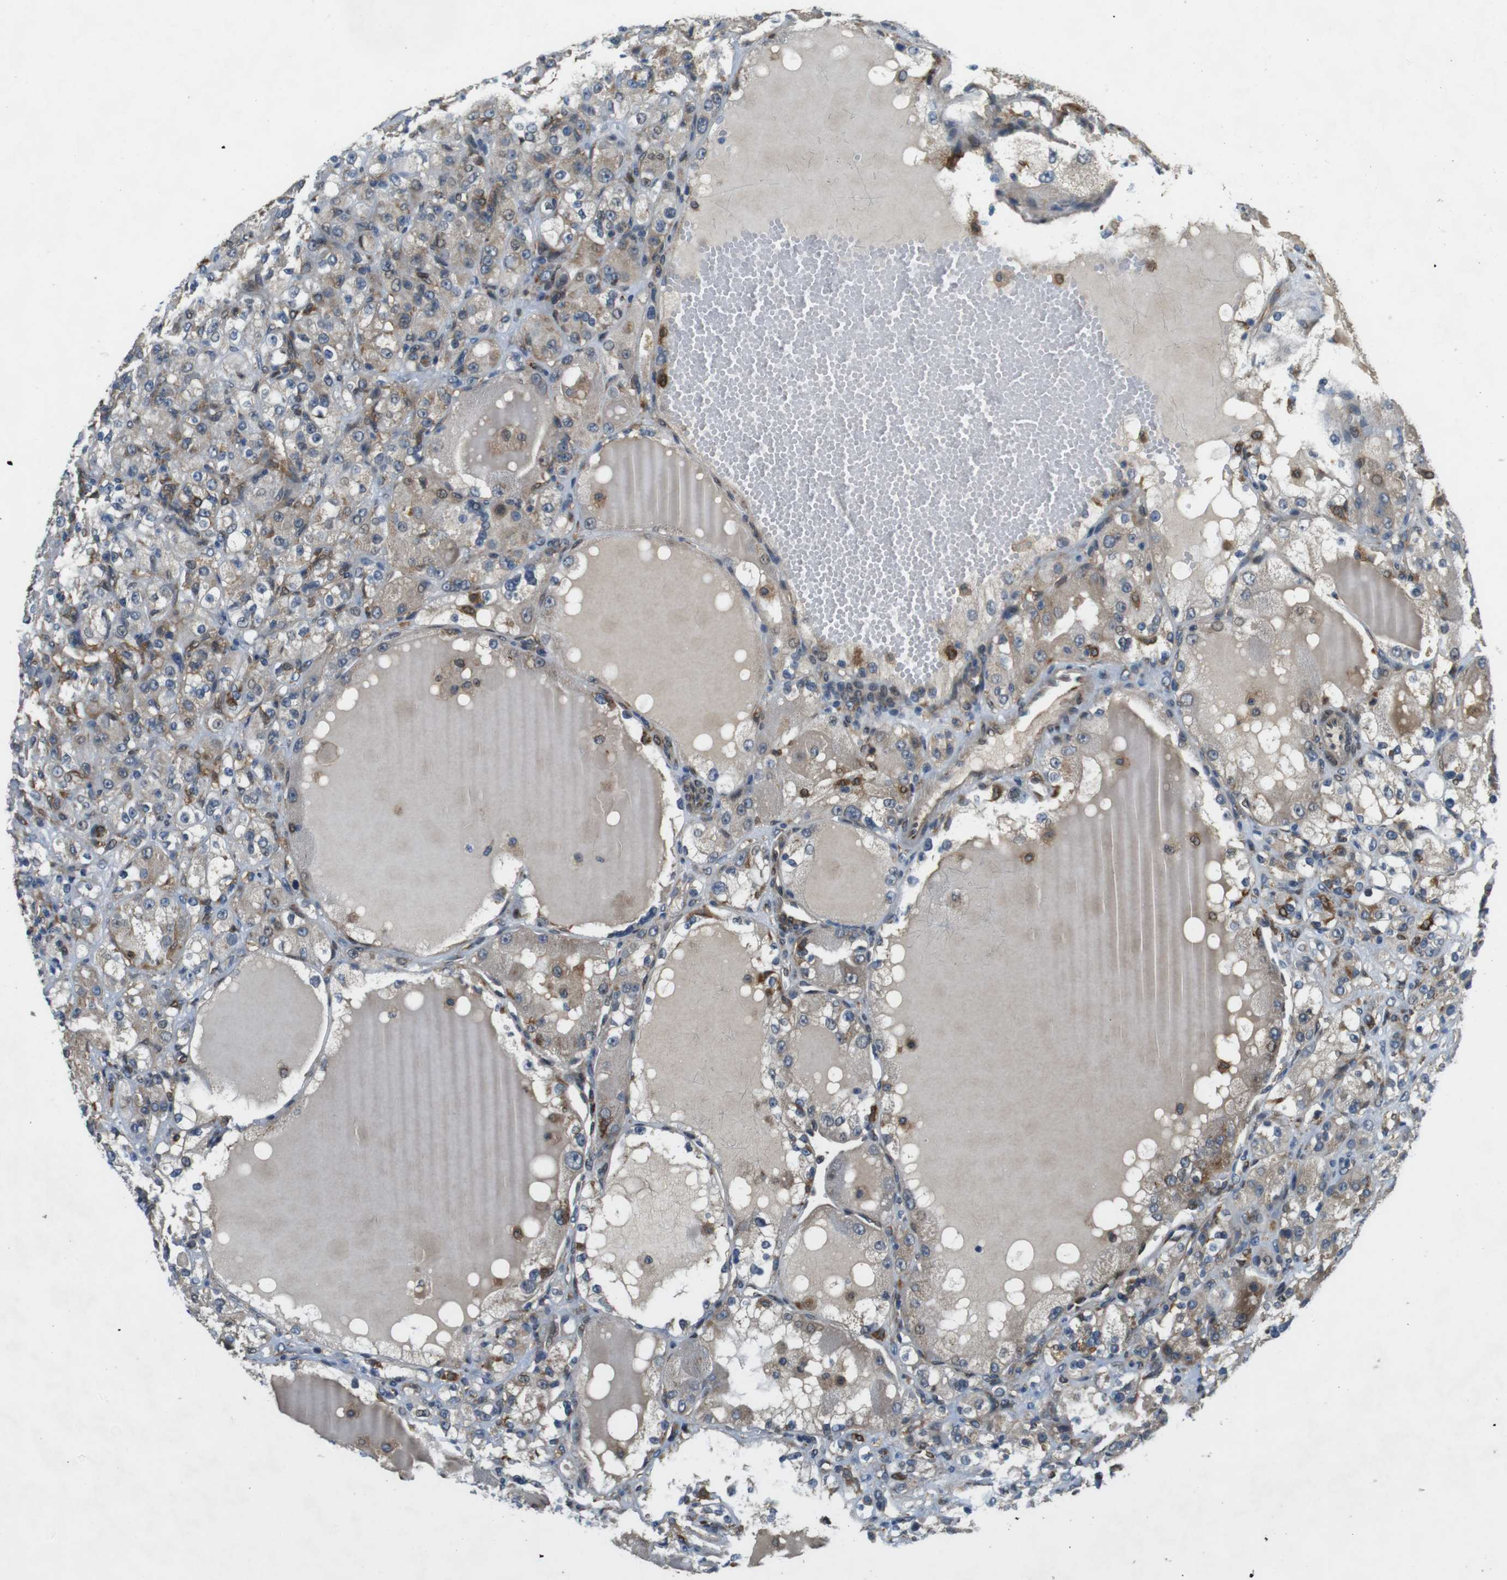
{"staining": {"intensity": "moderate", "quantity": "<25%", "location": "cytoplasmic/membranous"}, "tissue": "renal cancer", "cell_type": "Tumor cells", "image_type": "cancer", "snomed": [{"axis": "morphology", "description": "Normal tissue, NOS"}, {"axis": "morphology", "description": "Adenocarcinoma, NOS"}, {"axis": "topography", "description": "Kidney"}], "caption": "Protein staining by IHC demonstrates moderate cytoplasmic/membranous staining in approximately <25% of tumor cells in renal cancer (adenocarcinoma).", "gene": "PALD1", "patient": {"sex": "male", "age": 61}}